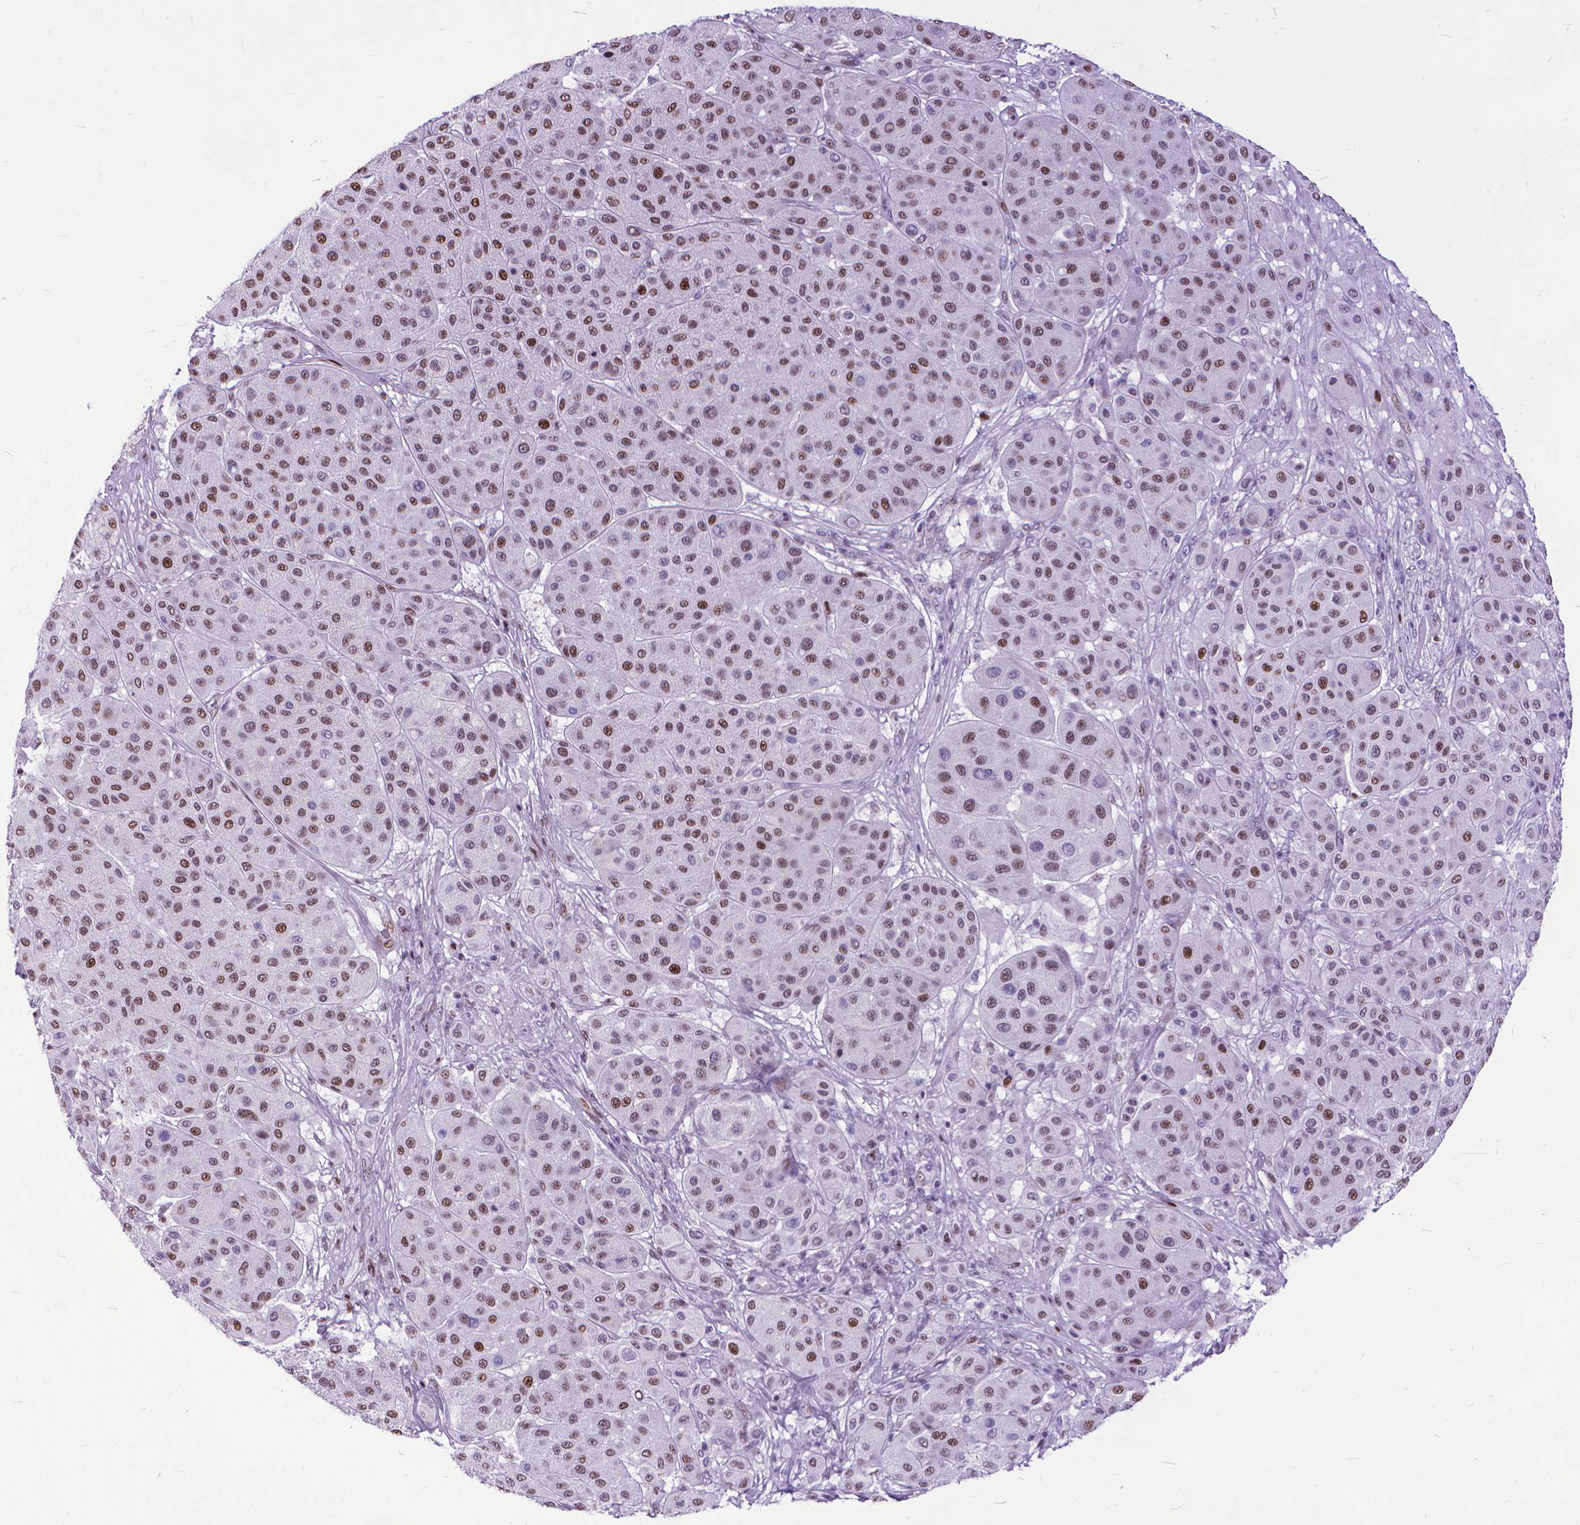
{"staining": {"intensity": "moderate", "quantity": ">75%", "location": "nuclear"}, "tissue": "melanoma", "cell_type": "Tumor cells", "image_type": "cancer", "snomed": [{"axis": "morphology", "description": "Malignant melanoma, Metastatic site"}, {"axis": "topography", "description": "Smooth muscle"}], "caption": "Immunohistochemical staining of malignant melanoma (metastatic site) displays medium levels of moderate nuclear expression in about >75% of tumor cells.", "gene": "POLE4", "patient": {"sex": "male", "age": 41}}